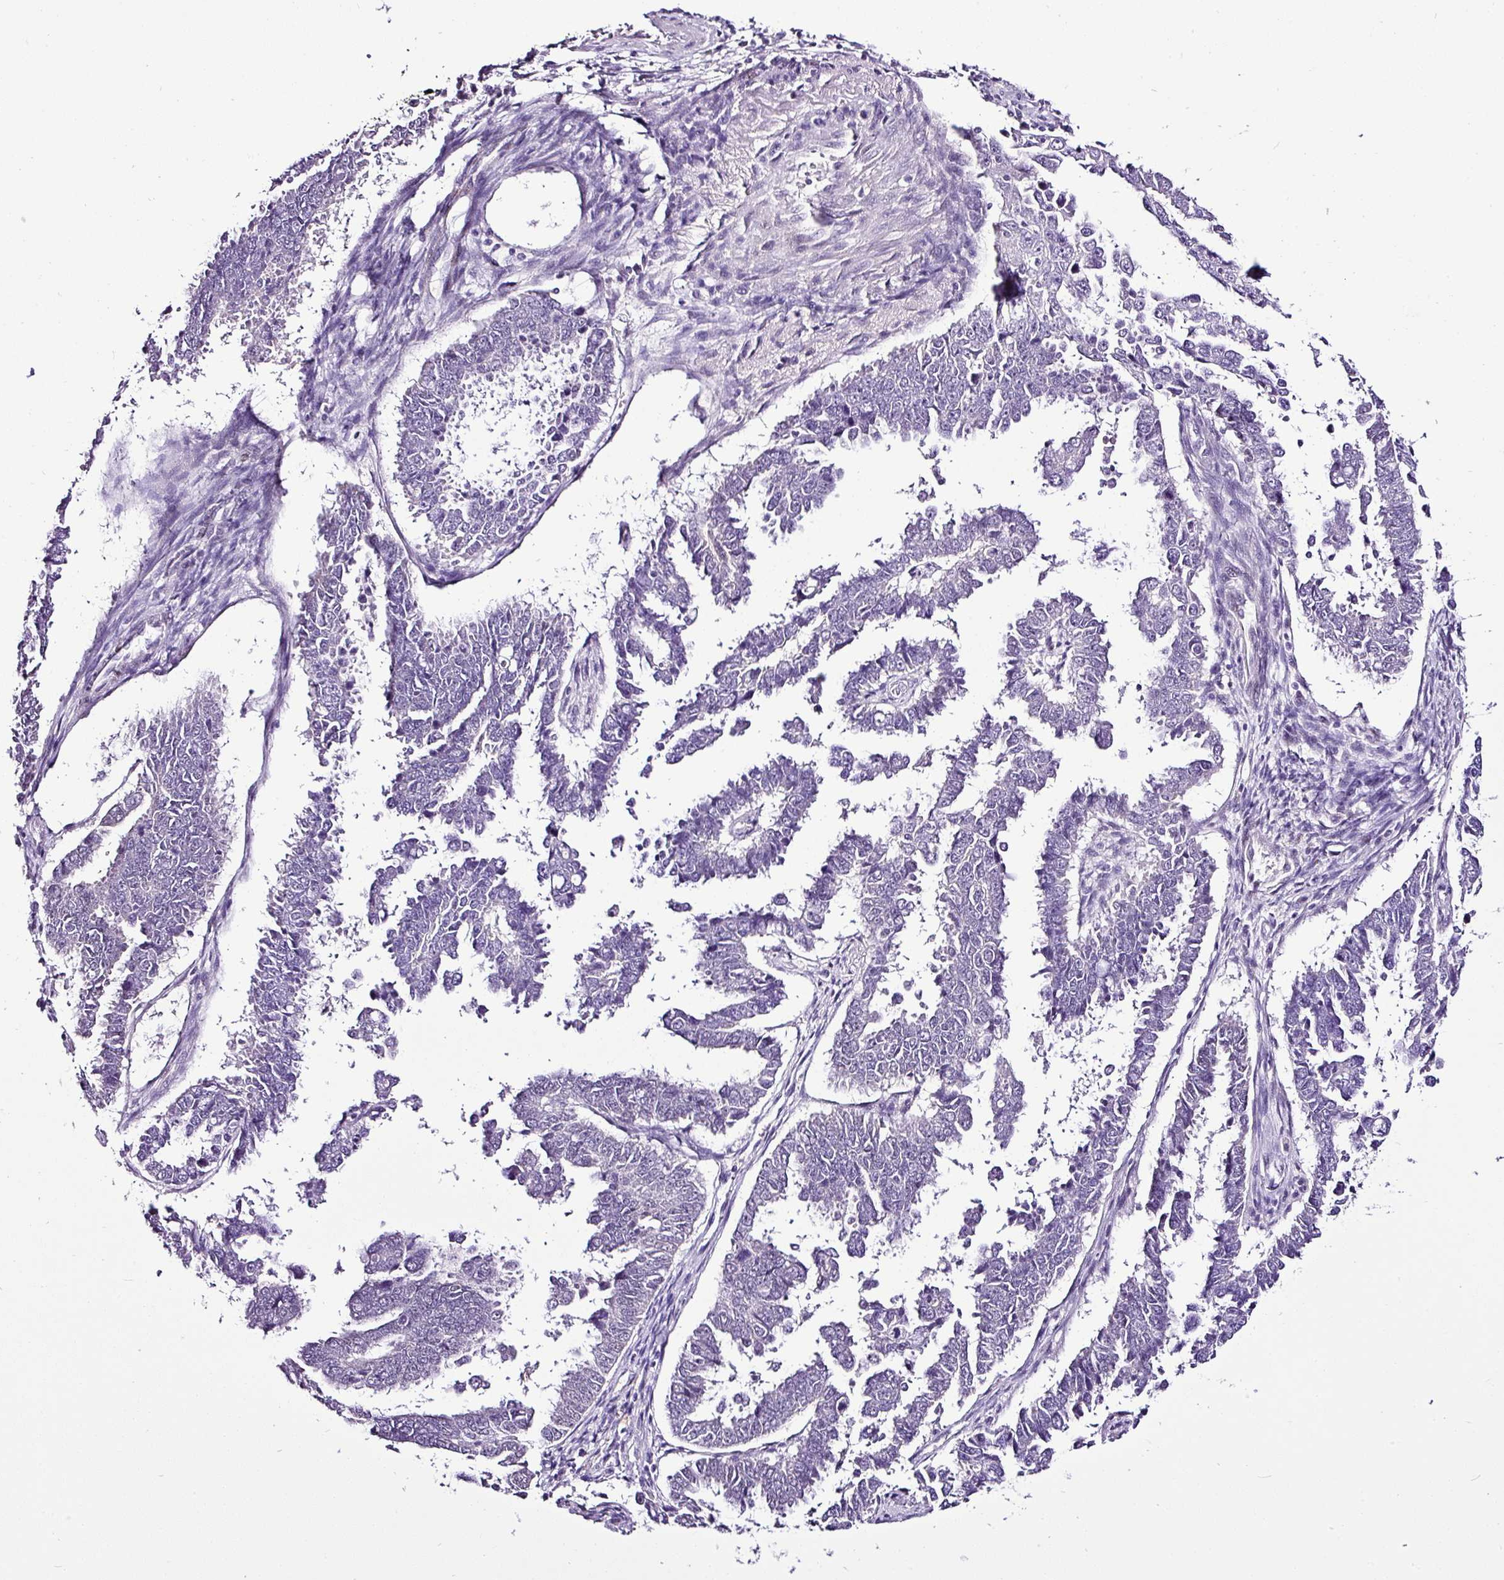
{"staining": {"intensity": "negative", "quantity": "none", "location": "none"}, "tissue": "endometrial cancer", "cell_type": "Tumor cells", "image_type": "cancer", "snomed": [{"axis": "morphology", "description": "Adenocarcinoma, NOS"}, {"axis": "topography", "description": "Endometrium"}], "caption": "The micrograph exhibits no staining of tumor cells in endometrial cancer (adenocarcinoma).", "gene": "ESR1", "patient": {"sex": "female", "age": 75}}